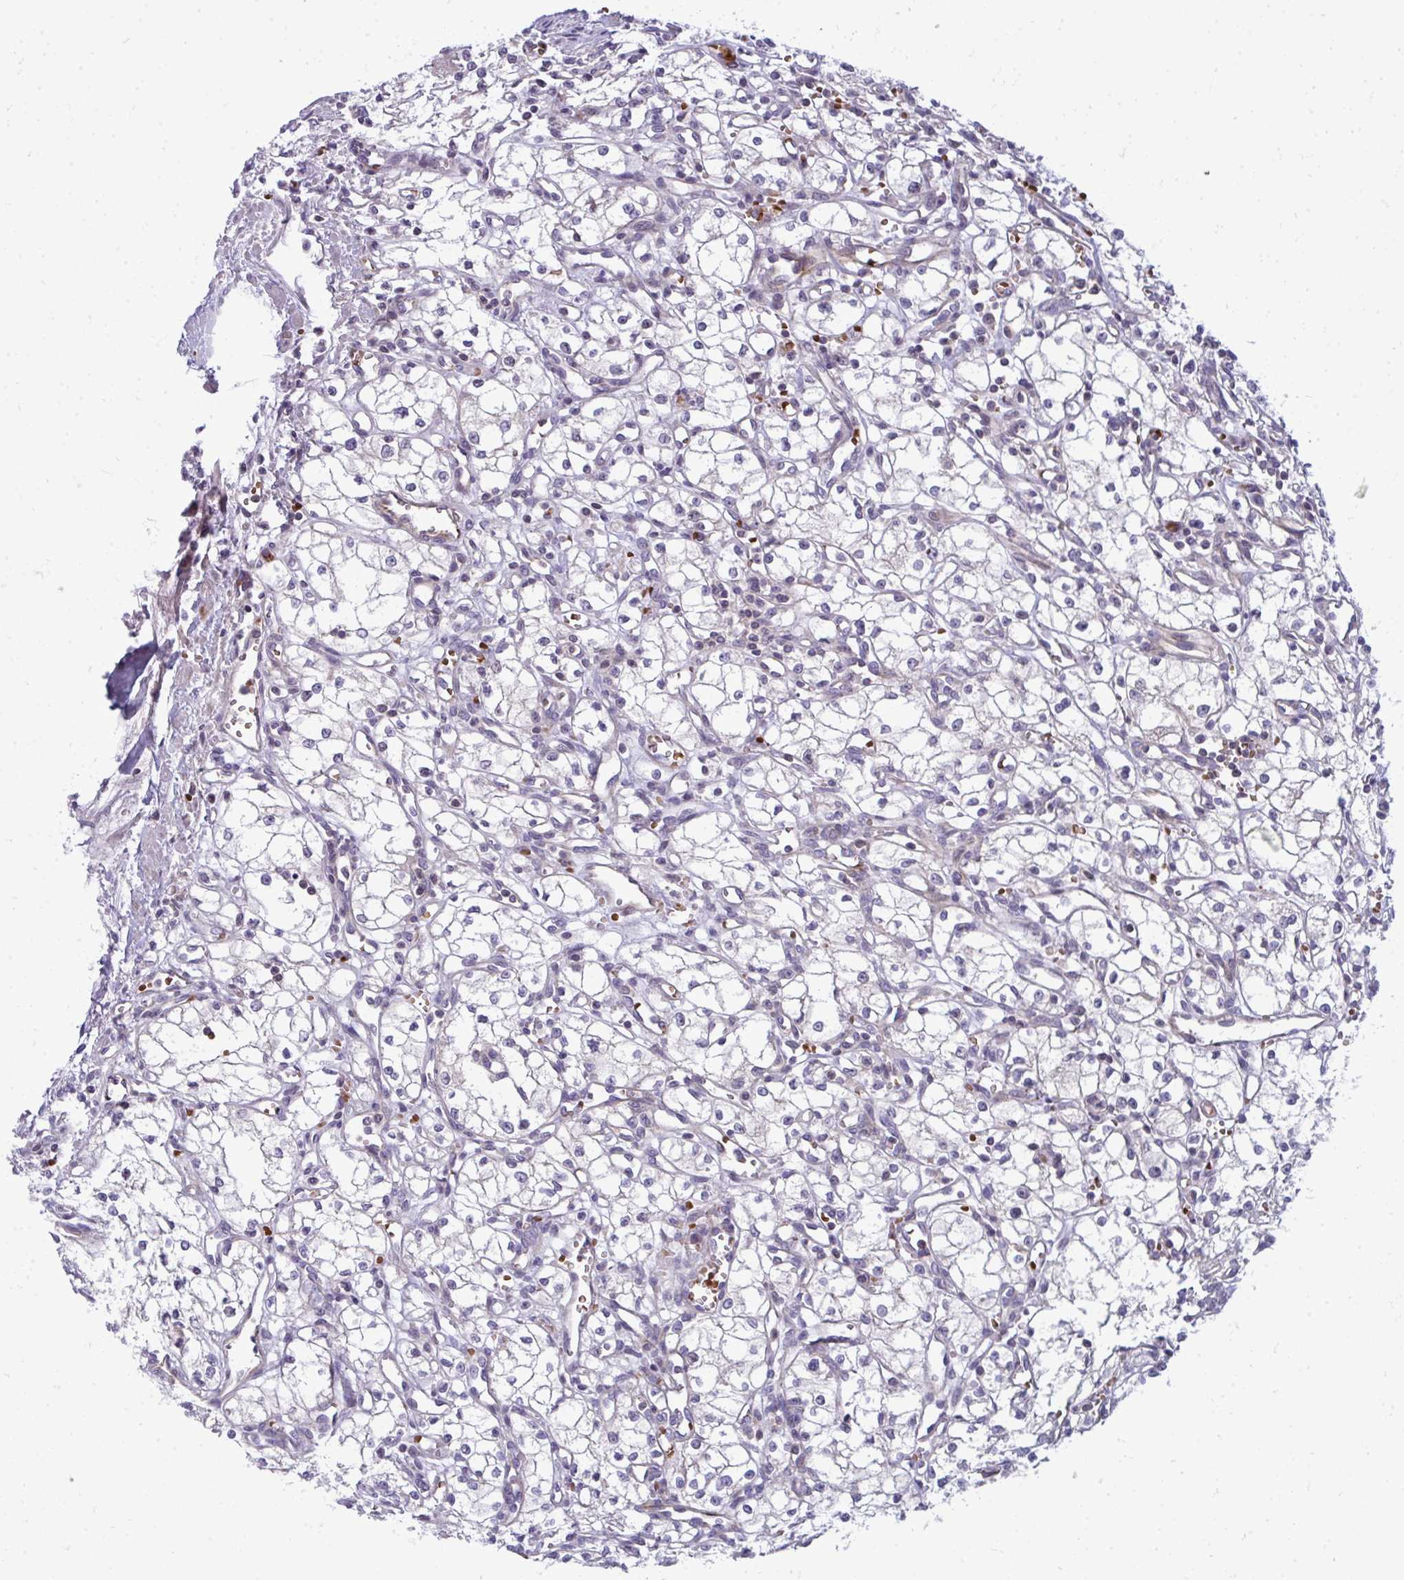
{"staining": {"intensity": "negative", "quantity": "none", "location": "none"}, "tissue": "renal cancer", "cell_type": "Tumor cells", "image_type": "cancer", "snomed": [{"axis": "morphology", "description": "Adenocarcinoma, NOS"}, {"axis": "topography", "description": "Kidney"}], "caption": "This image is of adenocarcinoma (renal) stained with immunohistochemistry to label a protein in brown with the nuclei are counter-stained blue. There is no staining in tumor cells.", "gene": "SLC14A1", "patient": {"sex": "male", "age": 59}}